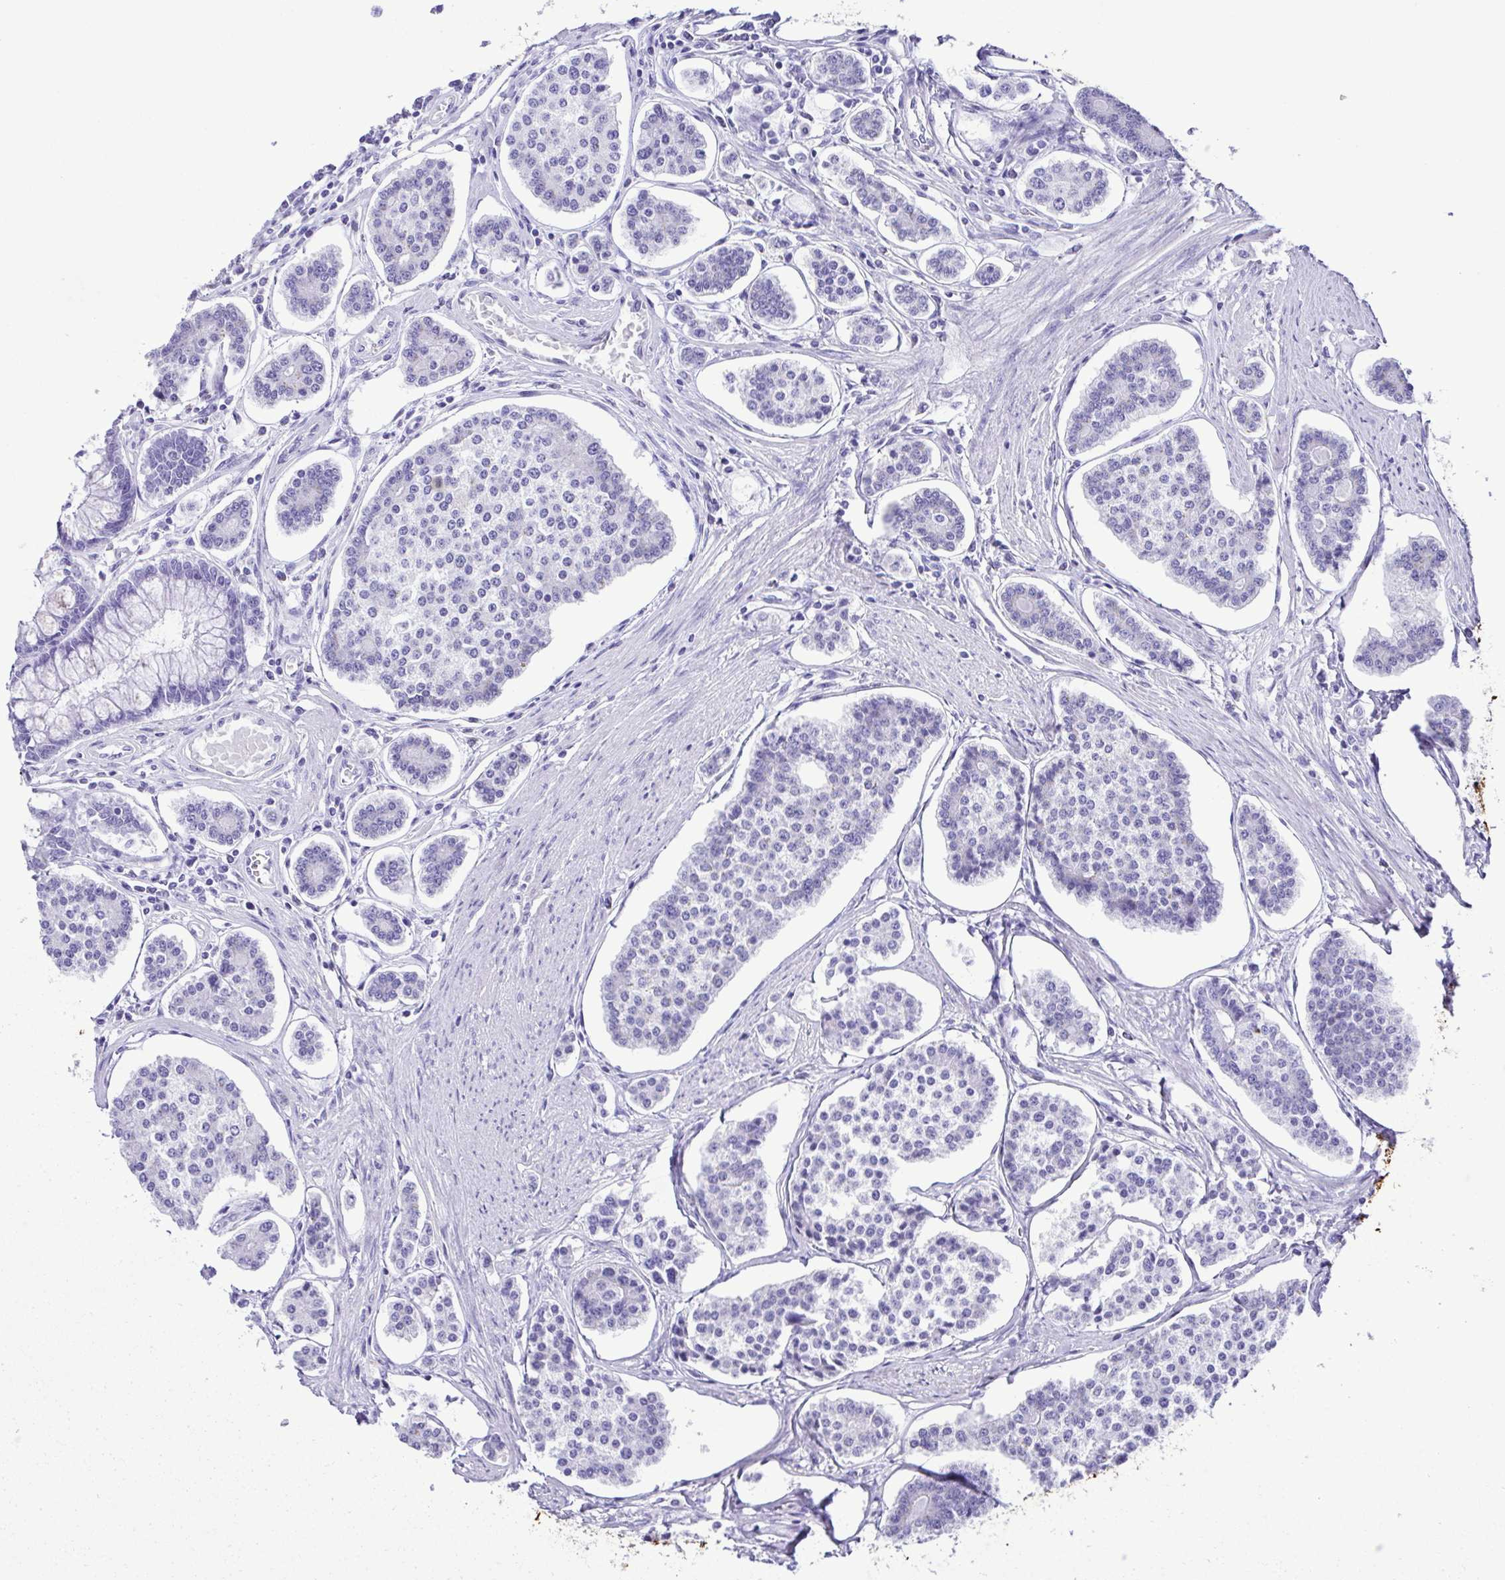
{"staining": {"intensity": "negative", "quantity": "none", "location": "none"}, "tissue": "carcinoid", "cell_type": "Tumor cells", "image_type": "cancer", "snomed": [{"axis": "morphology", "description": "Carcinoid, malignant, NOS"}, {"axis": "topography", "description": "Small intestine"}], "caption": "Immunohistochemistry (IHC) micrograph of human malignant carcinoid stained for a protein (brown), which displays no positivity in tumor cells.", "gene": "ERP27", "patient": {"sex": "female", "age": 65}}